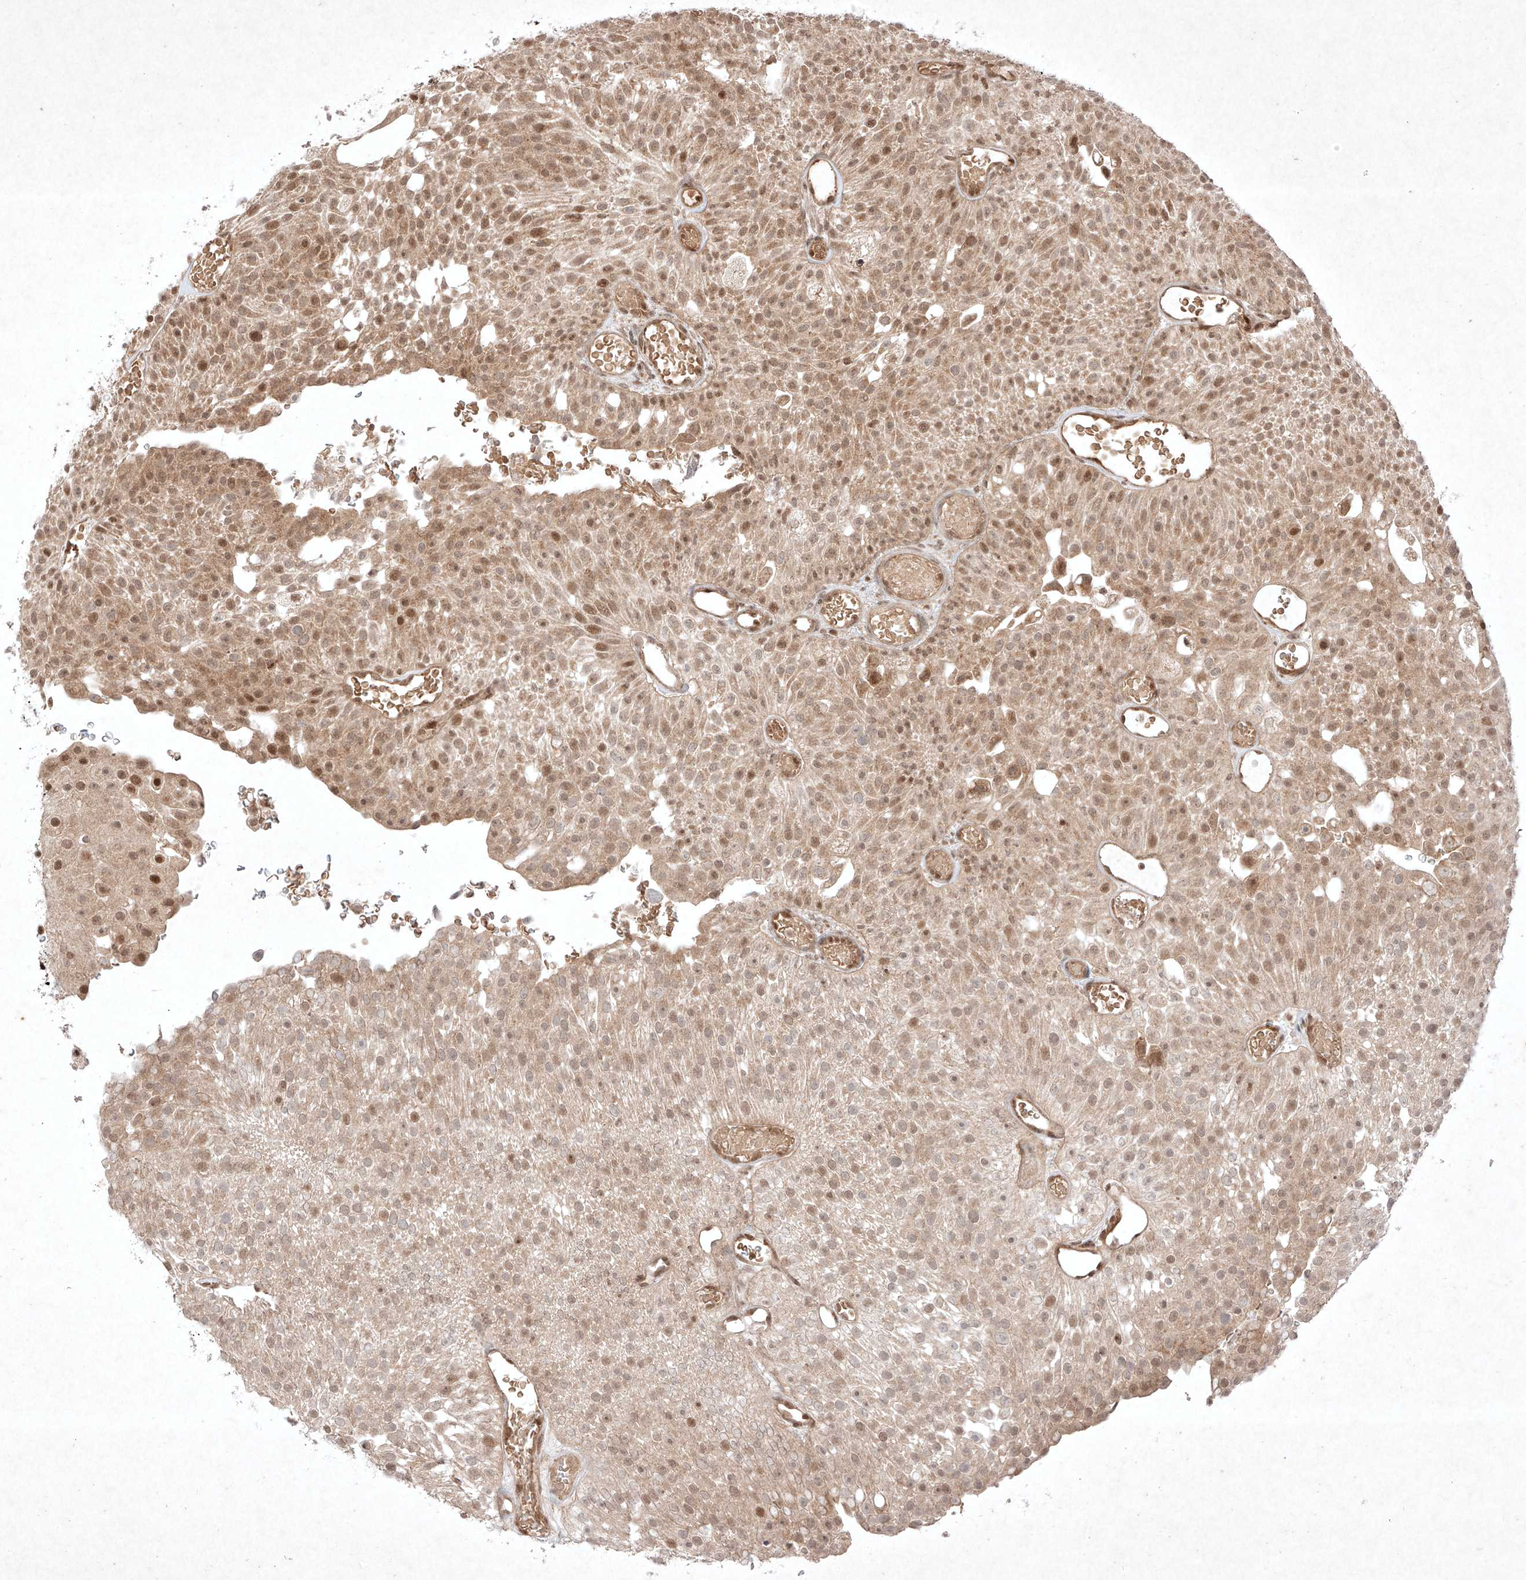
{"staining": {"intensity": "moderate", "quantity": "25%-75%", "location": "nuclear"}, "tissue": "urothelial cancer", "cell_type": "Tumor cells", "image_type": "cancer", "snomed": [{"axis": "morphology", "description": "Urothelial carcinoma, Low grade"}, {"axis": "topography", "description": "Urinary bladder"}], "caption": "High-power microscopy captured an immunohistochemistry (IHC) histopathology image of urothelial cancer, revealing moderate nuclear staining in about 25%-75% of tumor cells. The protein of interest is shown in brown color, while the nuclei are stained blue.", "gene": "RNF31", "patient": {"sex": "male", "age": 78}}